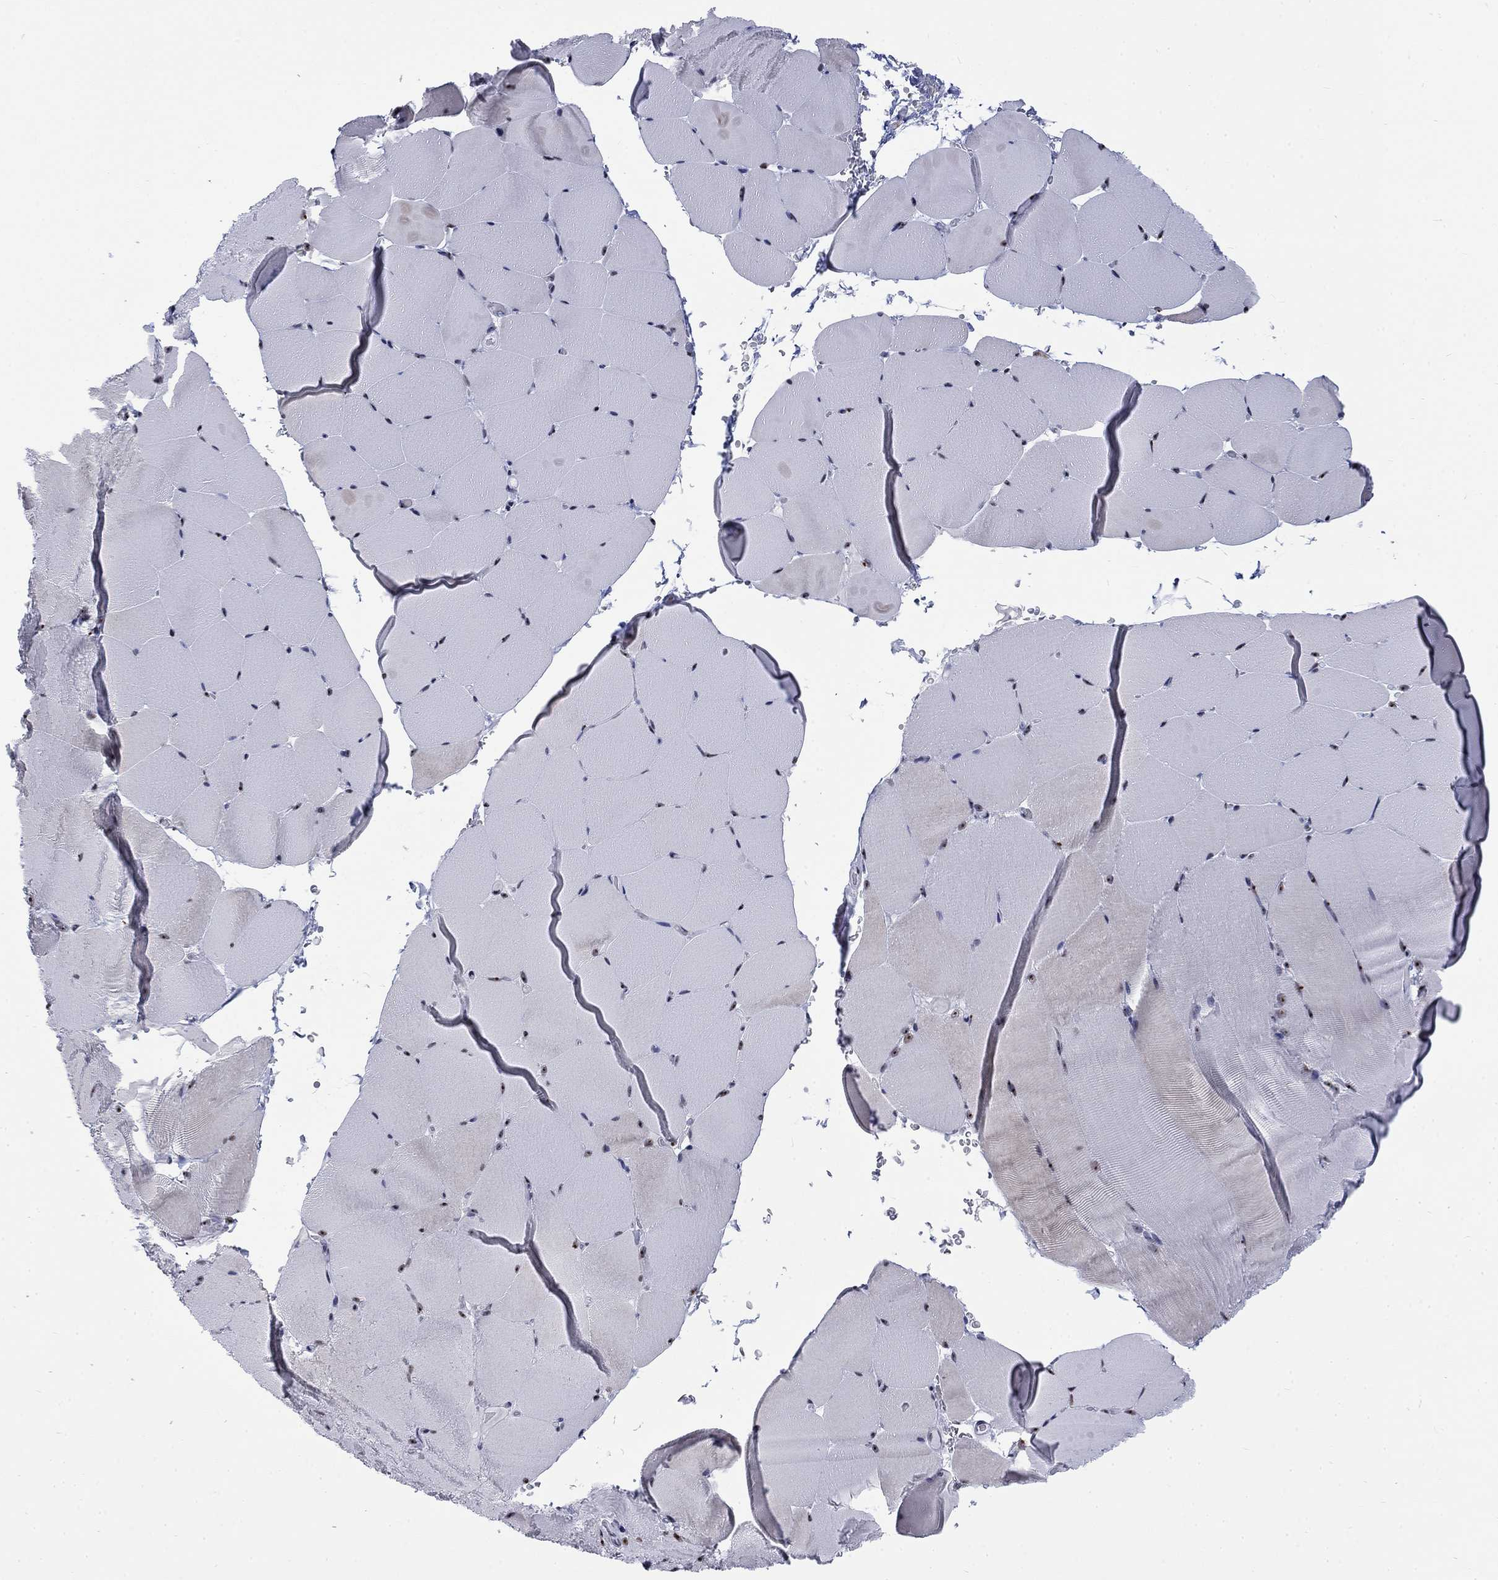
{"staining": {"intensity": "moderate", "quantity": "<25%", "location": "nuclear"}, "tissue": "skeletal muscle", "cell_type": "Myocytes", "image_type": "normal", "snomed": [{"axis": "morphology", "description": "Normal tissue, NOS"}, {"axis": "topography", "description": "Skeletal muscle"}], "caption": "There is low levels of moderate nuclear expression in myocytes of benign skeletal muscle, as demonstrated by immunohistochemical staining (brown color).", "gene": "CSRNP3", "patient": {"sex": "female", "age": 37}}